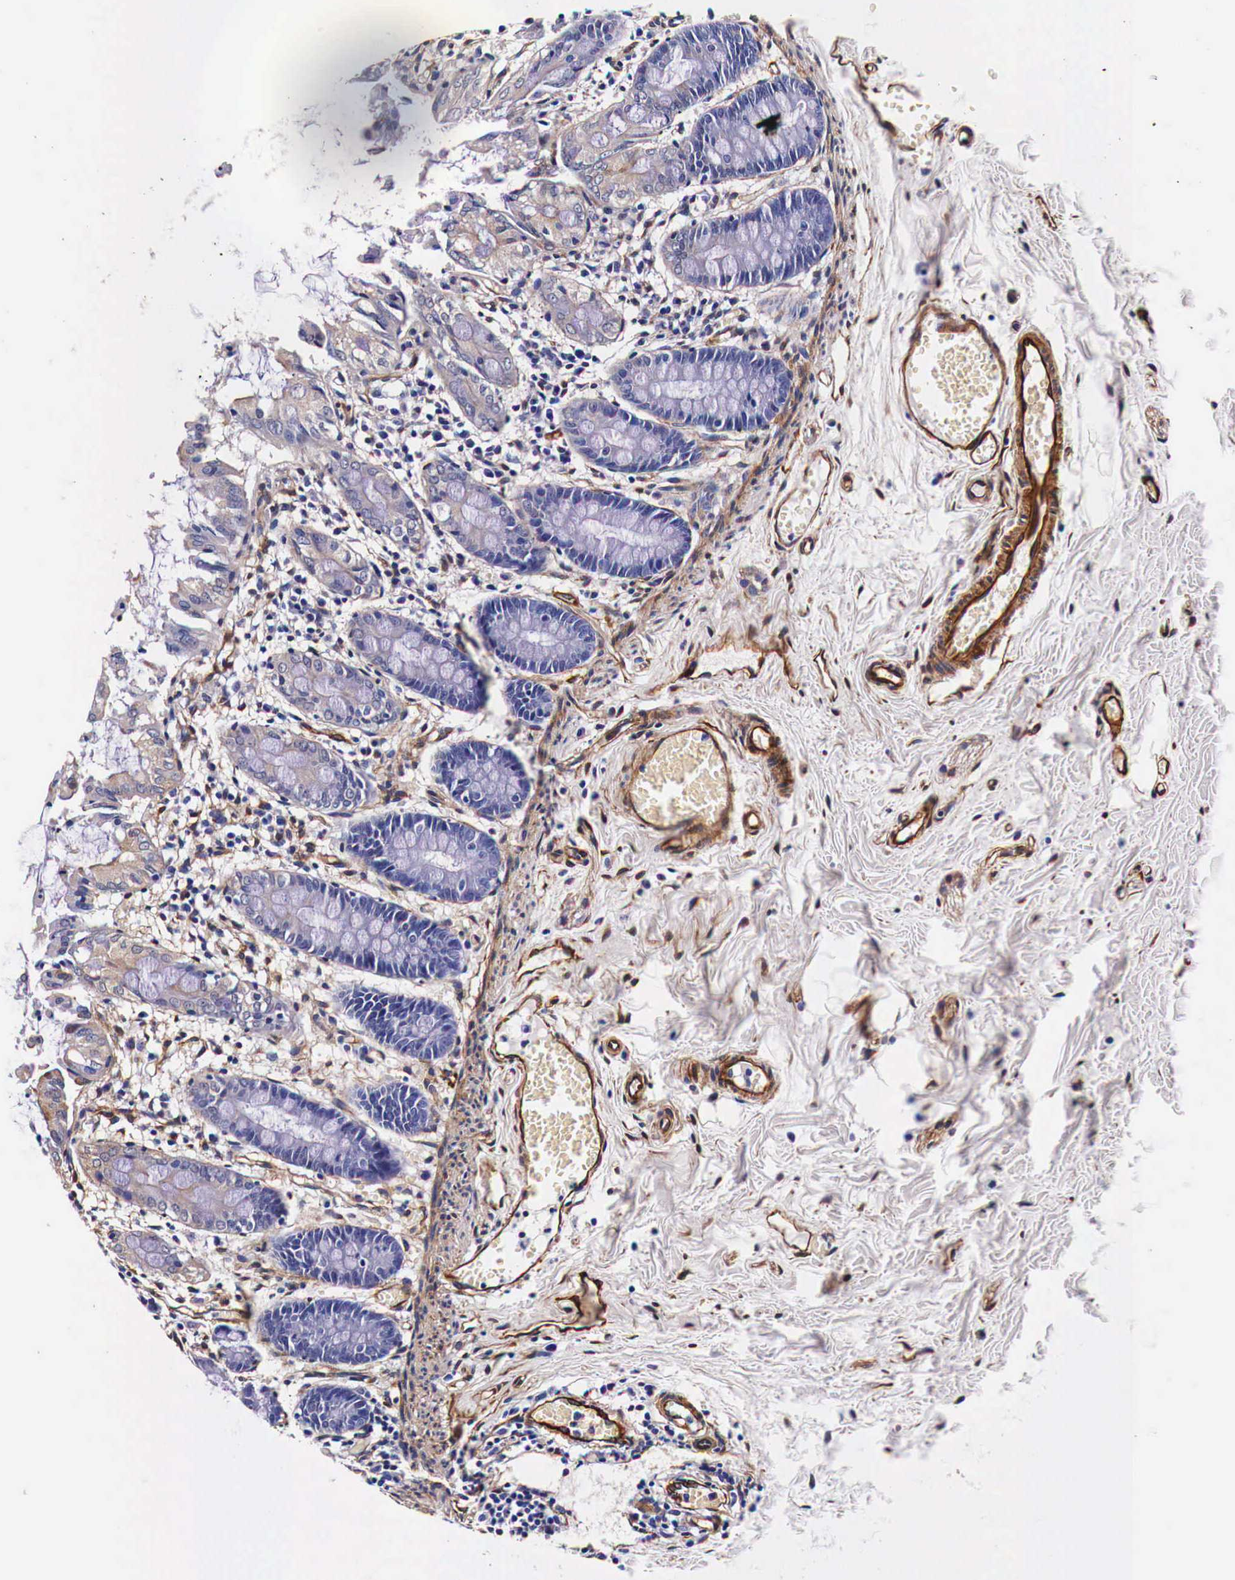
{"staining": {"intensity": "strong", "quantity": ">75%", "location": "cytoplasmic/membranous"}, "tissue": "colon", "cell_type": "Endothelial cells", "image_type": "normal", "snomed": [{"axis": "morphology", "description": "Normal tissue, NOS"}, {"axis": "topography", "description": "Colon"}], "caption": "Normal colon was stained to show a protein in brown. There is high levels of strong cytoplasmic/membranous staining in about >75% of endothelial cells. (IHC, brightfield microscopy, high magnification).", "gene": "HSPB1", "patient": {"sex": "male", "age": 1}}